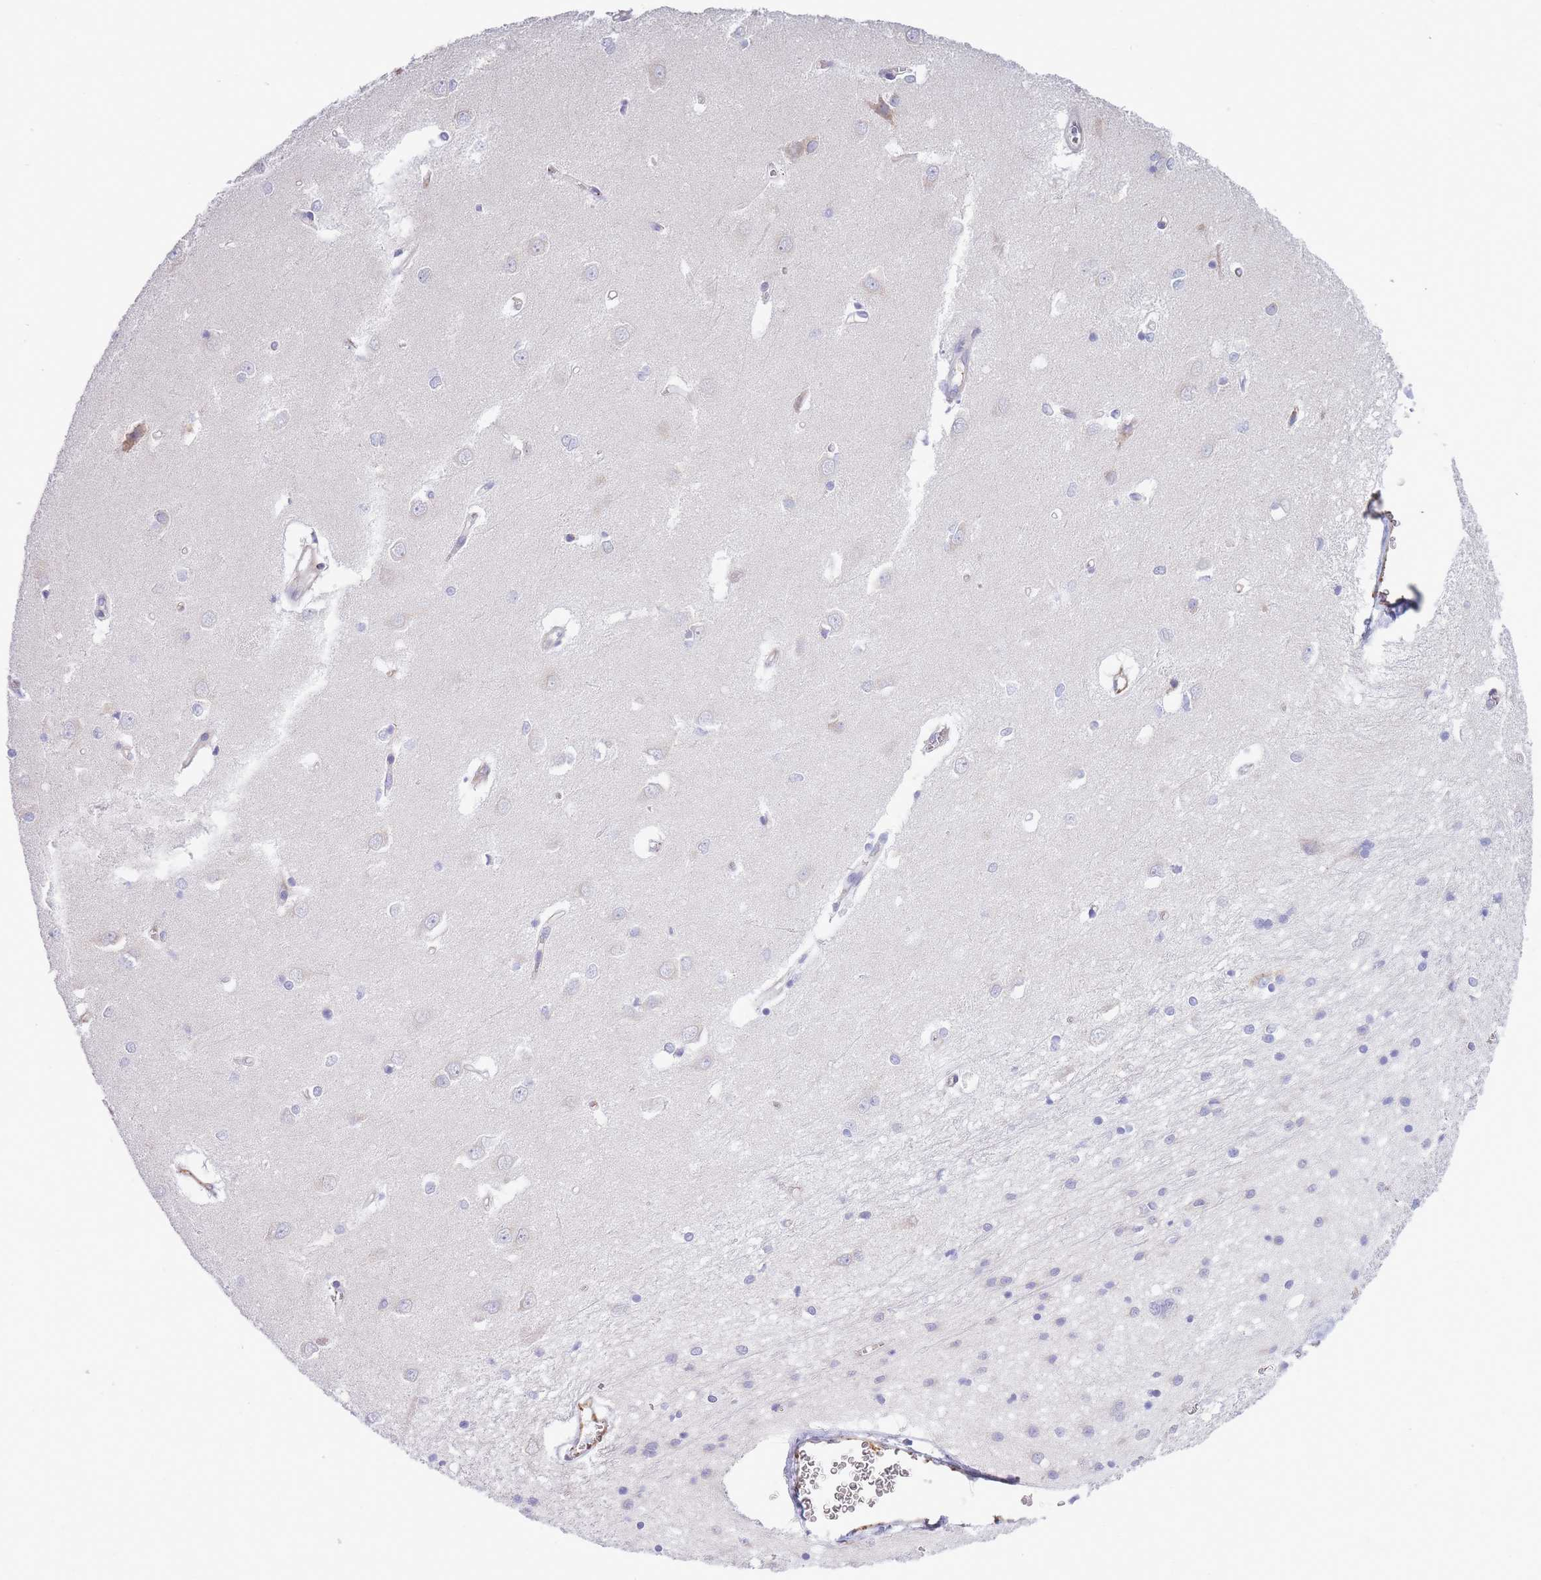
{"staining": {"intensity": "negative", "quantity": "none", "location": "none"}, "tissue": "caudate", "cell_type": "Glial cells", "image_type": "normal", "snomed": [{"axis": "morphology", "description": "Normal tissue, NOS"}, {"axis": "topography", "description": "Lateral ventricle wall"}], "caption": "DAB immunohistochemical staining of unremarkable caudate displays no significant expression in glial cells.", "gene": "DET1", "patient": {"sex": "male", "age": 37}}